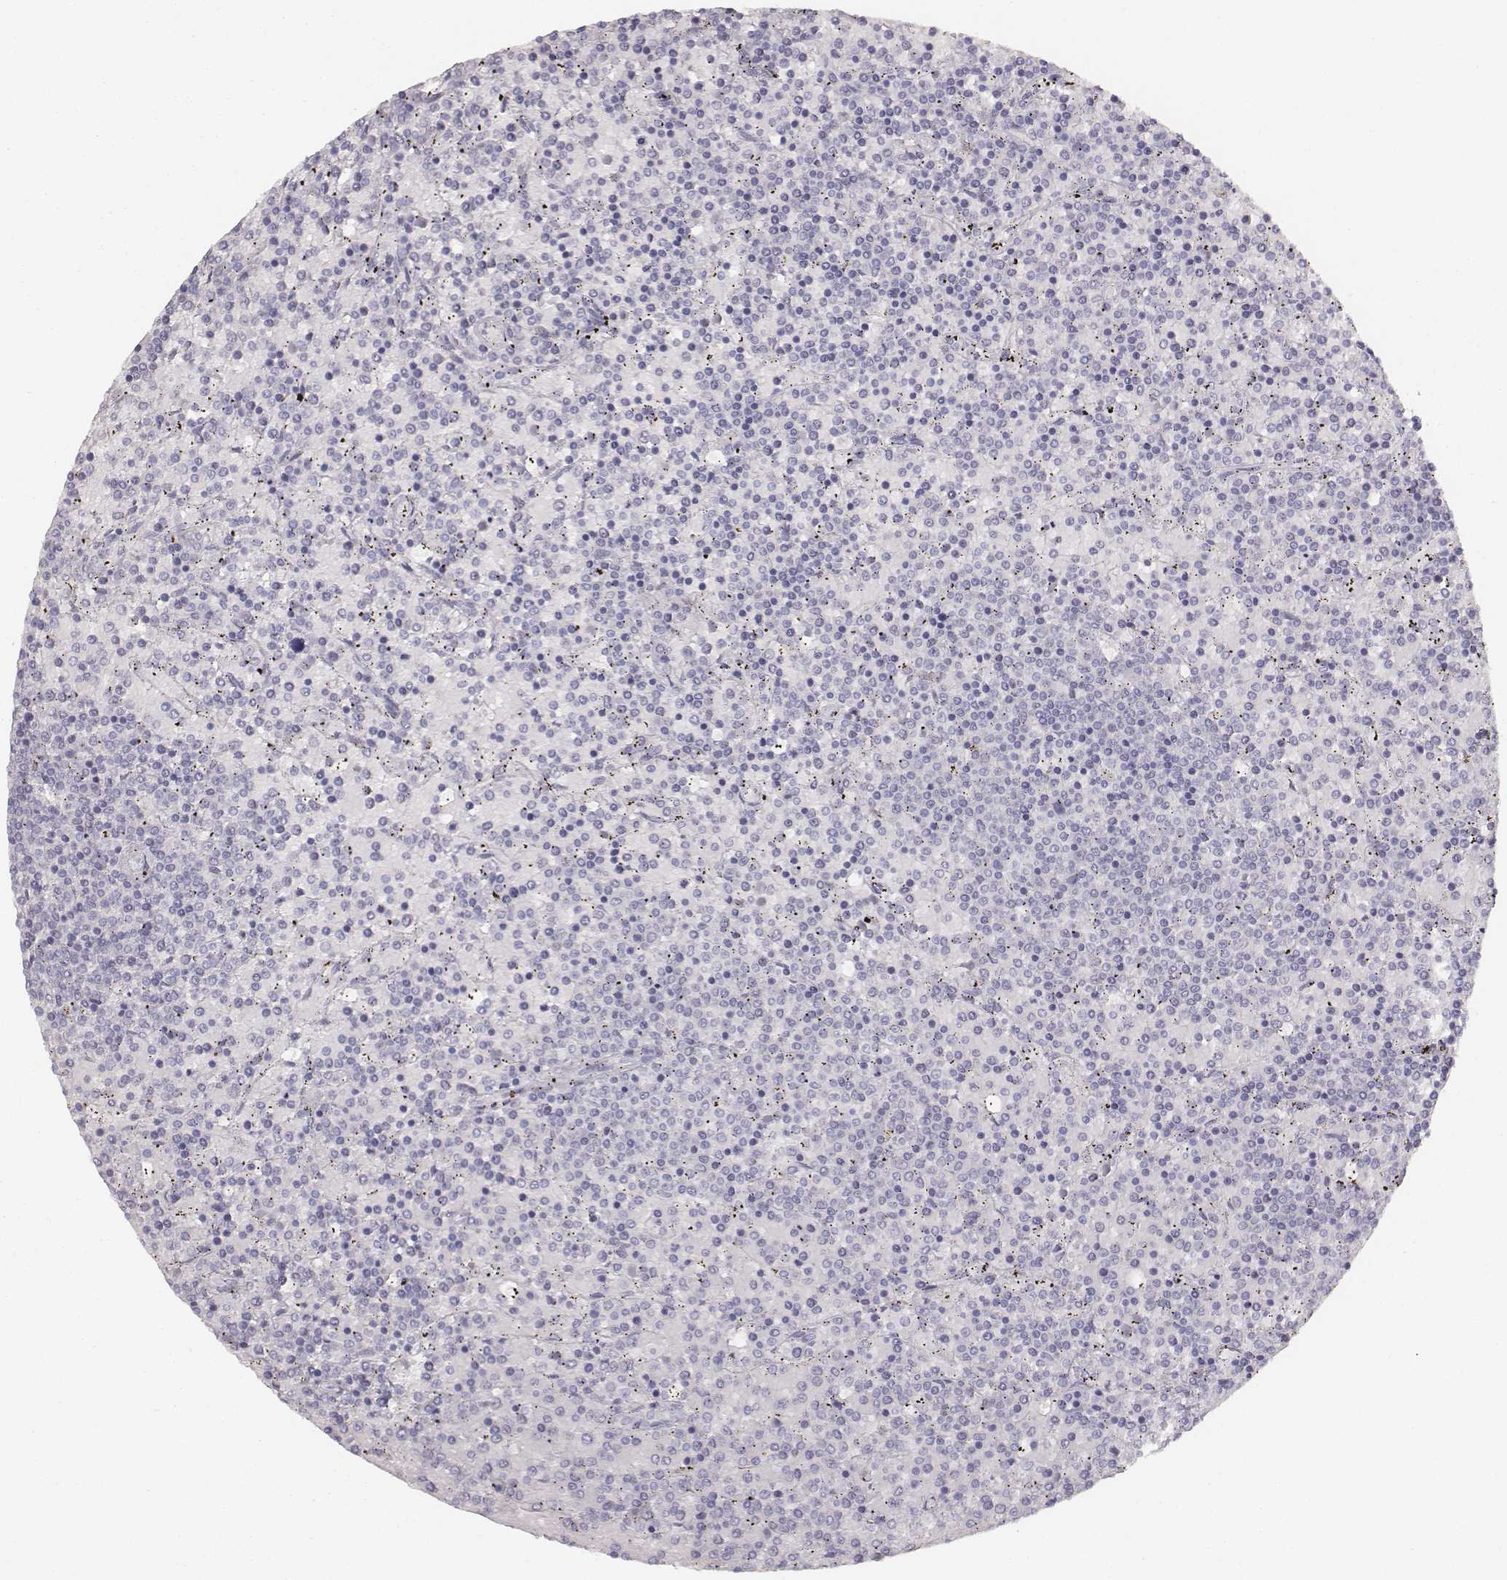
{"staining": {"intensity": "negative", "quantity": "none", "location": "none"}, "tissue": "lymphoma", "cell_type": "Tumor cells", "image_type": "cancer", "snomed": [{"axis": "morphology", "description": "Malignant lymphoma, non-Hodgkin's type, Low grade"}, {"axis": "topography", "description": "Spleen"}], "caption": "IHC of human low-grade malignant lymphoma, non-Hodgkin's type reveals no expression in tumor cells. Nuclei are stained in blue.", "gene": "ABCD3", "patient": {"sex": "female", "age": 77}}